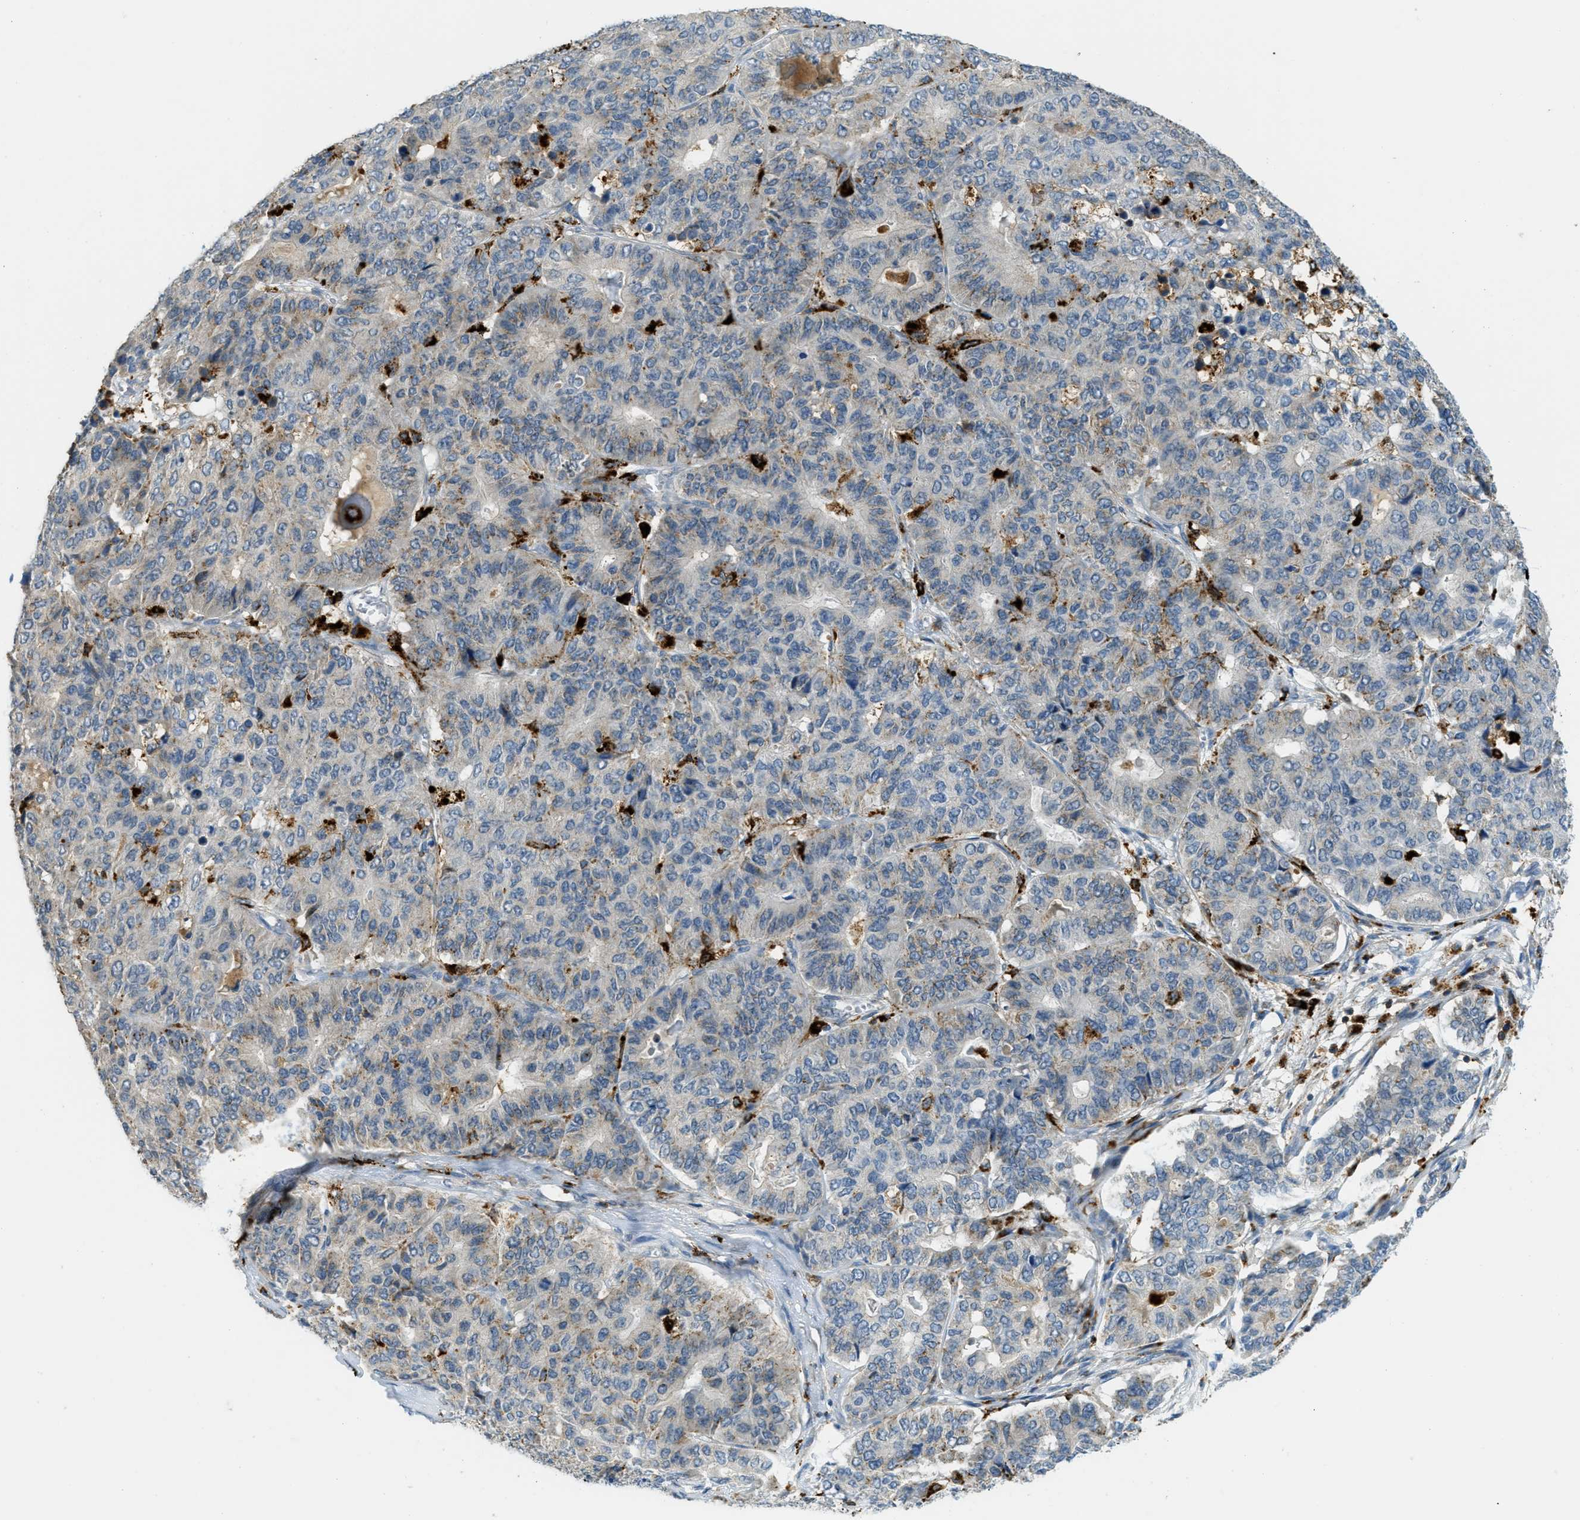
{"staining": {"intensity": "moderate", "quantity": "<25%", "location": "cytoplasmic/membranous"}, "tissue": "pancreatic cancer", "cell_type": "Tumor cells", "image_type": "cancer", "snomed": [{"axis": "morphology", "description": "Adenocarcinoma, NOS"}, {"axis": "topography", "description": "Pancreas"}], "caption": "Adenocarcinoma (pancreatic) stained for a protein (brown) reveals moderate cytoplasmic/membranous positive staining in about <25% of tumor cells.", "gene": "PLBD2", "patient": {"sex": "male", "age": 50}}